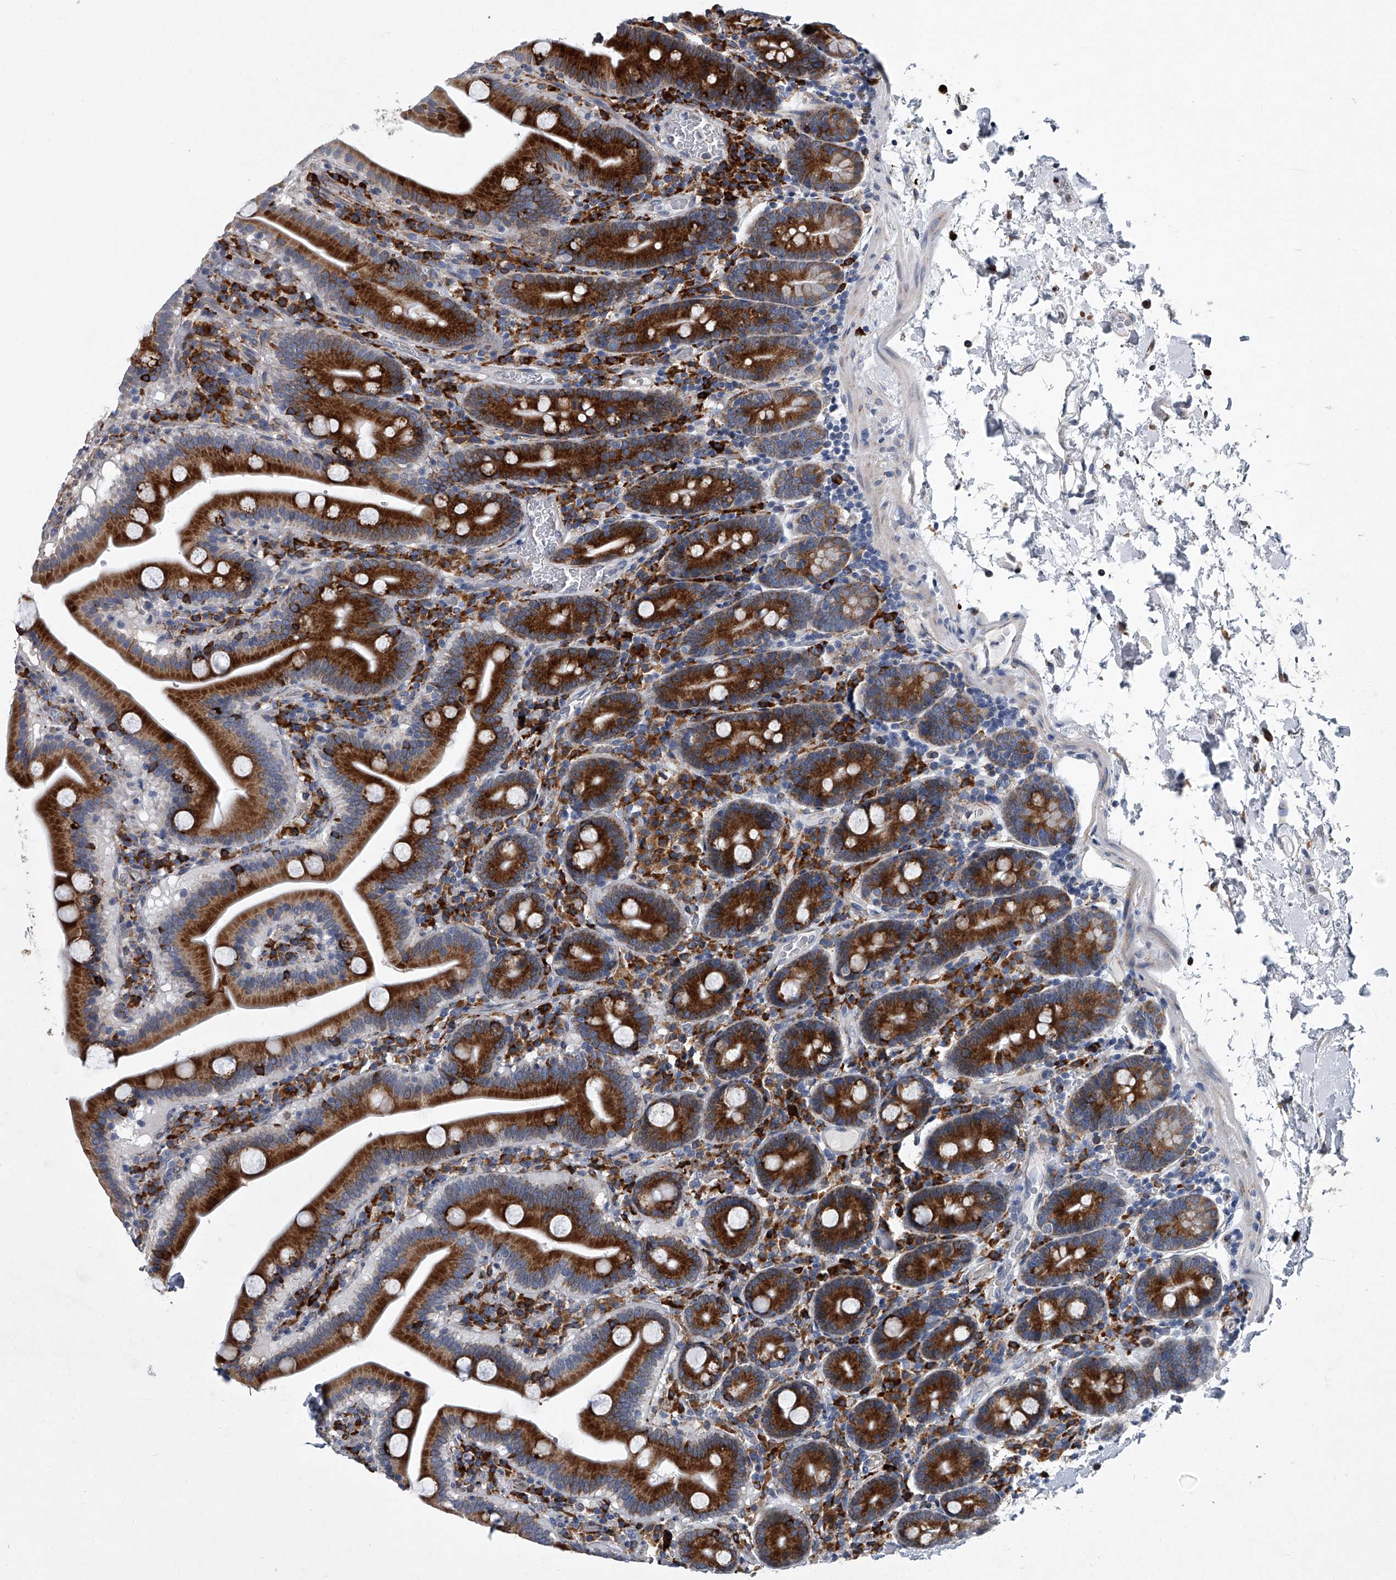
{"staining": {"intensity": "strong", "quantity": ">75%", "location": "cytoplasmic/membranous"}, "tissue": "duodenum", "cell_type": "Glandular cells", "image_type": "normal", "snomed": [{"axis": "morphology", "description": "Normal tissue, NOS"}, {"axis": "topography", "description": "Duodenum"}], "caption": "The photomicrograph displays staining of benign duodenum, revealing strong cytoplasmic/membranous protein staining (brown color) within glandular cells. Using DAB (brown) and hematoxylin (blue) stains, captured at high magnification using brightfield microscopy.", "gene": "TMEM63C", "patient": {"sex": "male", "age": 55}}